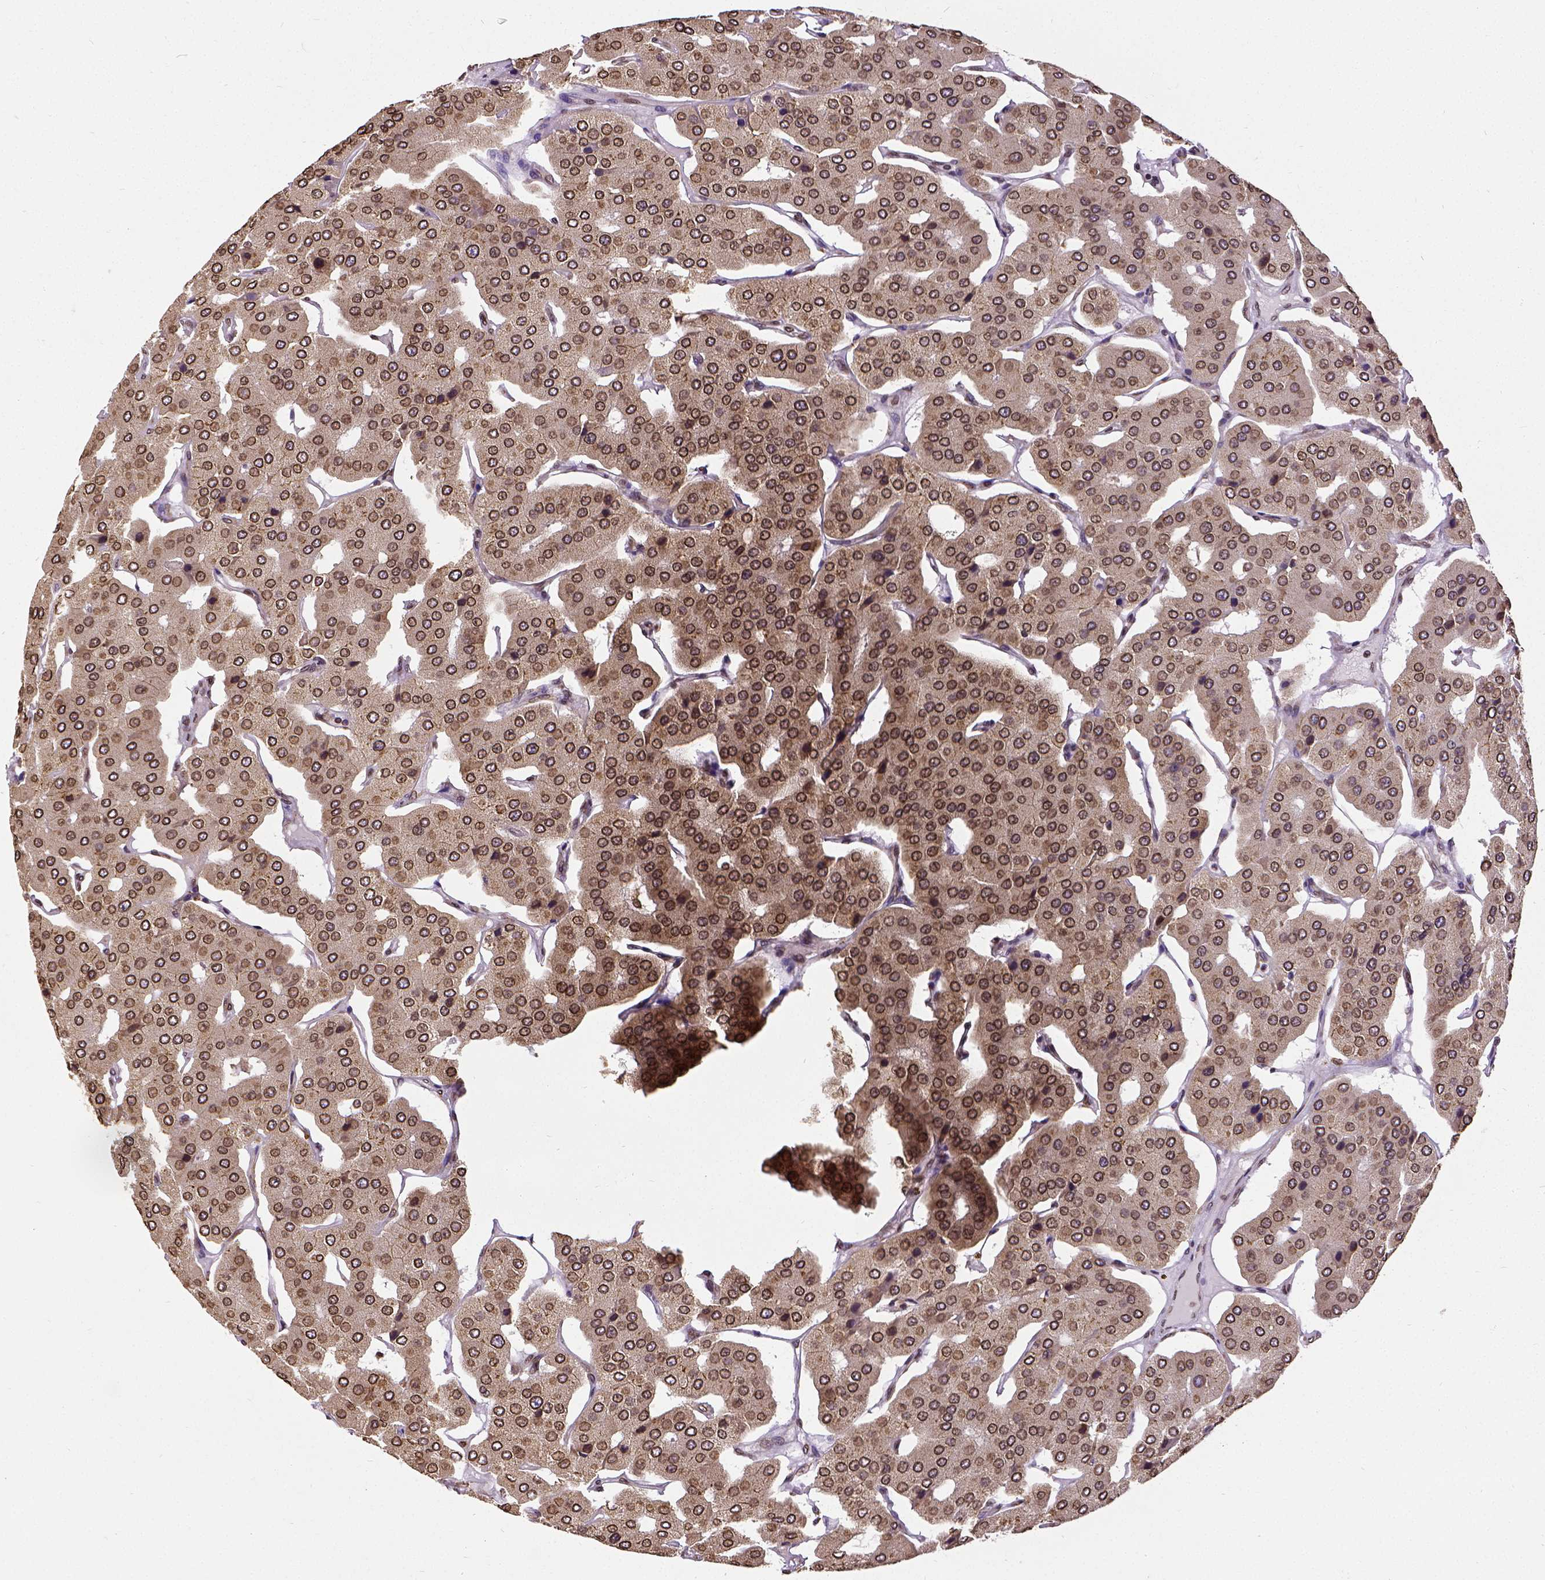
{"staining": {"intensity": "strong", "quantity": ">75%", "location": "cytoplasmic/membranous,nuclear"}, "tissue": "parathyroid gland", "cell_type": "Glandular cells", "image_type": "normal", "snomed": [{"axis": "morphology", "description": "Normal tissue, NOS"}, {"axis": "morphology", "description": "Adenoma, NOS"}, {"axis": "topography", "description": "Parathyroid gland"}], "caption": "Immunohistochemical staining of benign parathyroid gland displays >75% levels of strong cytoplasmic/membranous,nuclear protein staining in approximately >75% of glandular cells.", "gene": "MTDH", "patient": {"sex": "female", "age": 86}}